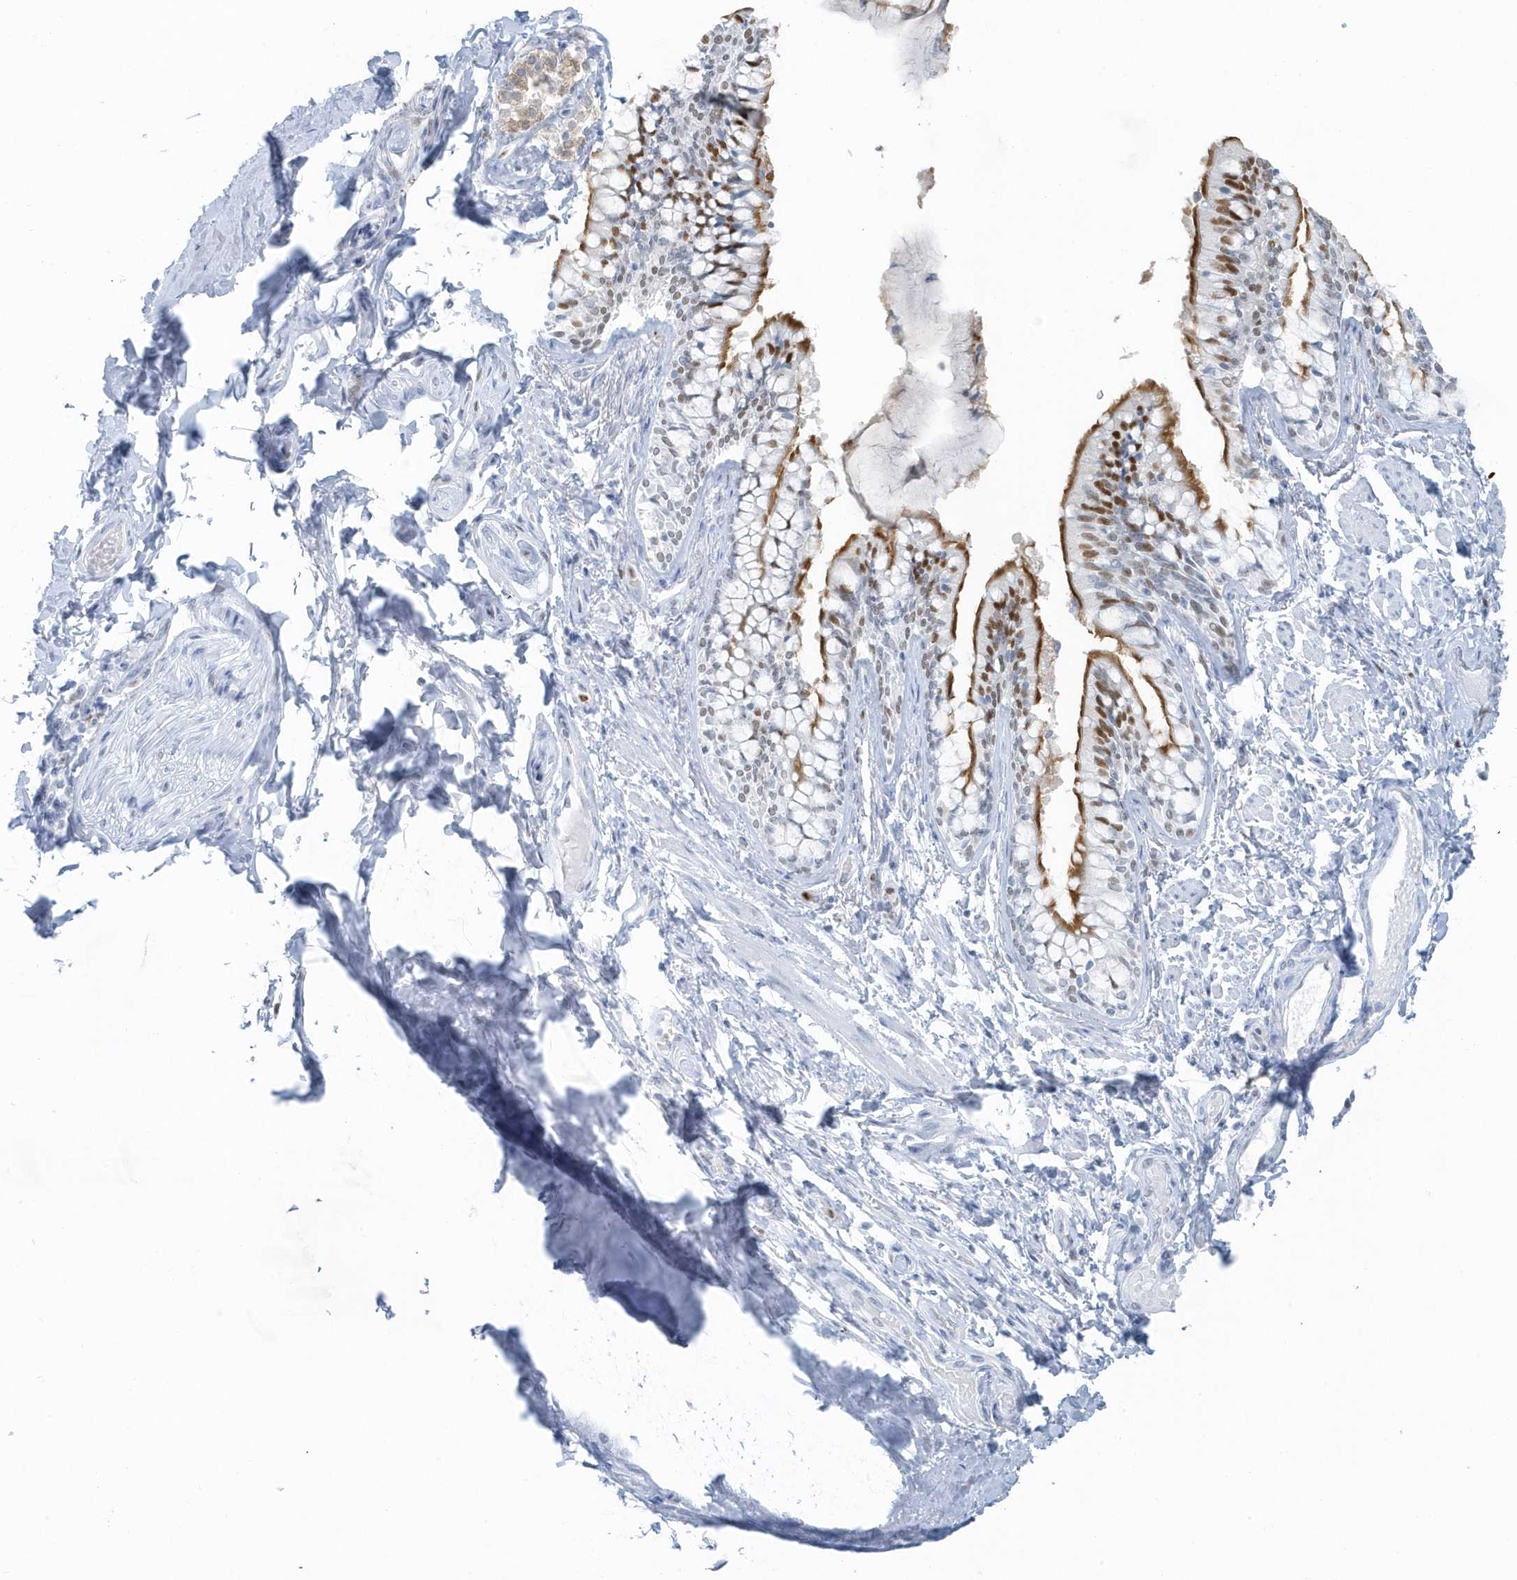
{"staining": {"intensity": "moderate", "quantity": ">75%", "location": "cytoplasmic/membranous,nuclear"}, "tissue": "bronchus", "cell_type": "Respiratory epithelial cells", "image_type": "normal", "snomed": [{"axis": "morphology", "description": "Normal tissue, NOS"}, {"axis": "morphology", "description": "Inflammation, NOS"}, {"axis": "topography", "description": "Lung"}], "caption": "Immunohistochemistry photomicrograph of normal bronchus stained for a protein (brown), which demonstrates medium levels of moderate cytoplasmic/membranous,nuclear expression in about >75% of respiratory epithelial cells.", "gene": "SMIM34", "patient": {"sex": "female", "age": 46}}